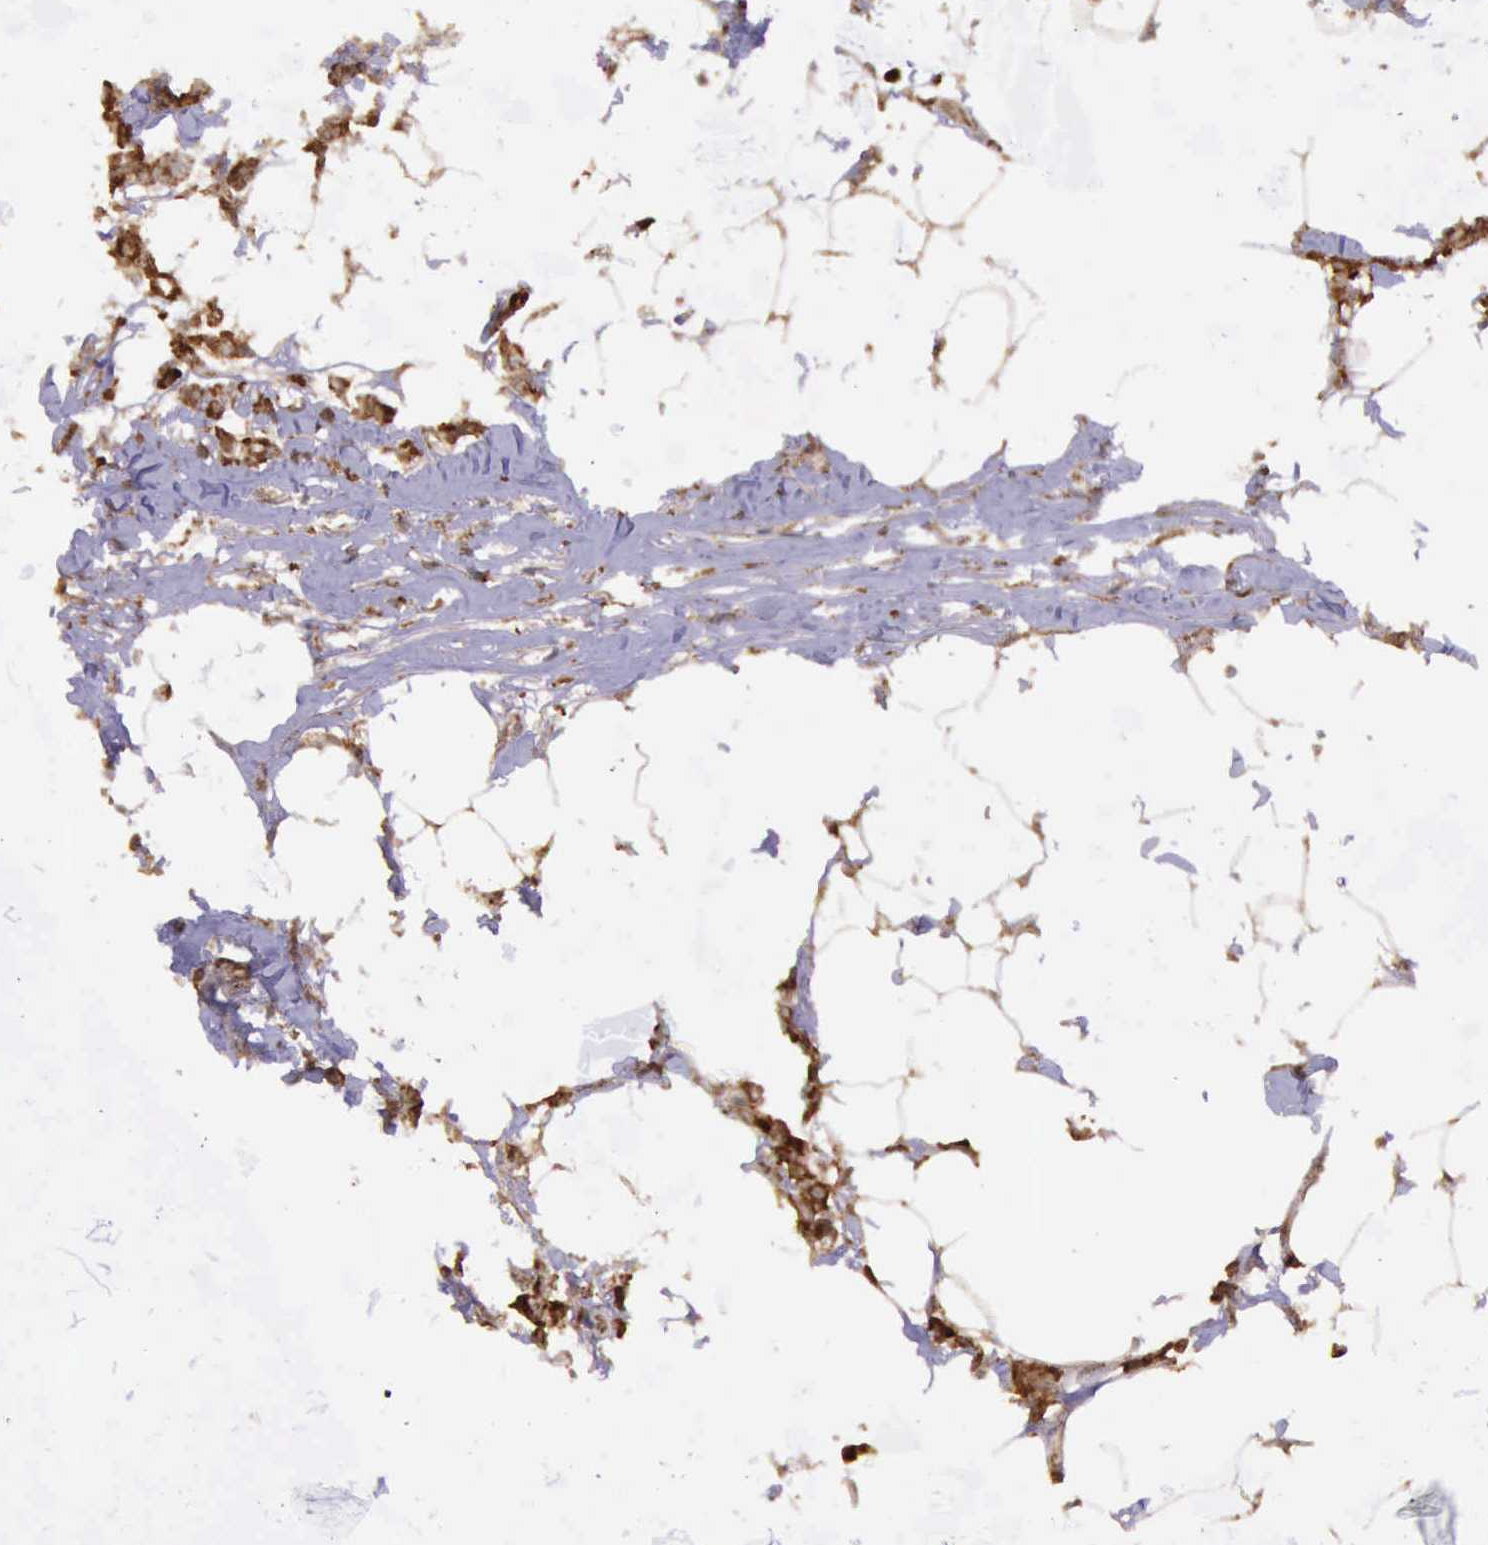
{"staining": {"intensity": "strong", "quantity": ">75%", "location": "cytoplasmic/membranous"}, "tissue": "breast cancer", "cell_type": "Tumor cells", "image_type": "cancer", "snomed": [{"axis": "morphology", "description": "Duct carcinoma"}, {"axis": "topography", "description": "Breast"}], "caption": "Strong cytoplasmic/membranous expression for a protein is identified in about >75% of tumor cells of breast cancer using IHC.", "gene": "ARMCX3", "patient": {"sex": "female", "age": 84}}